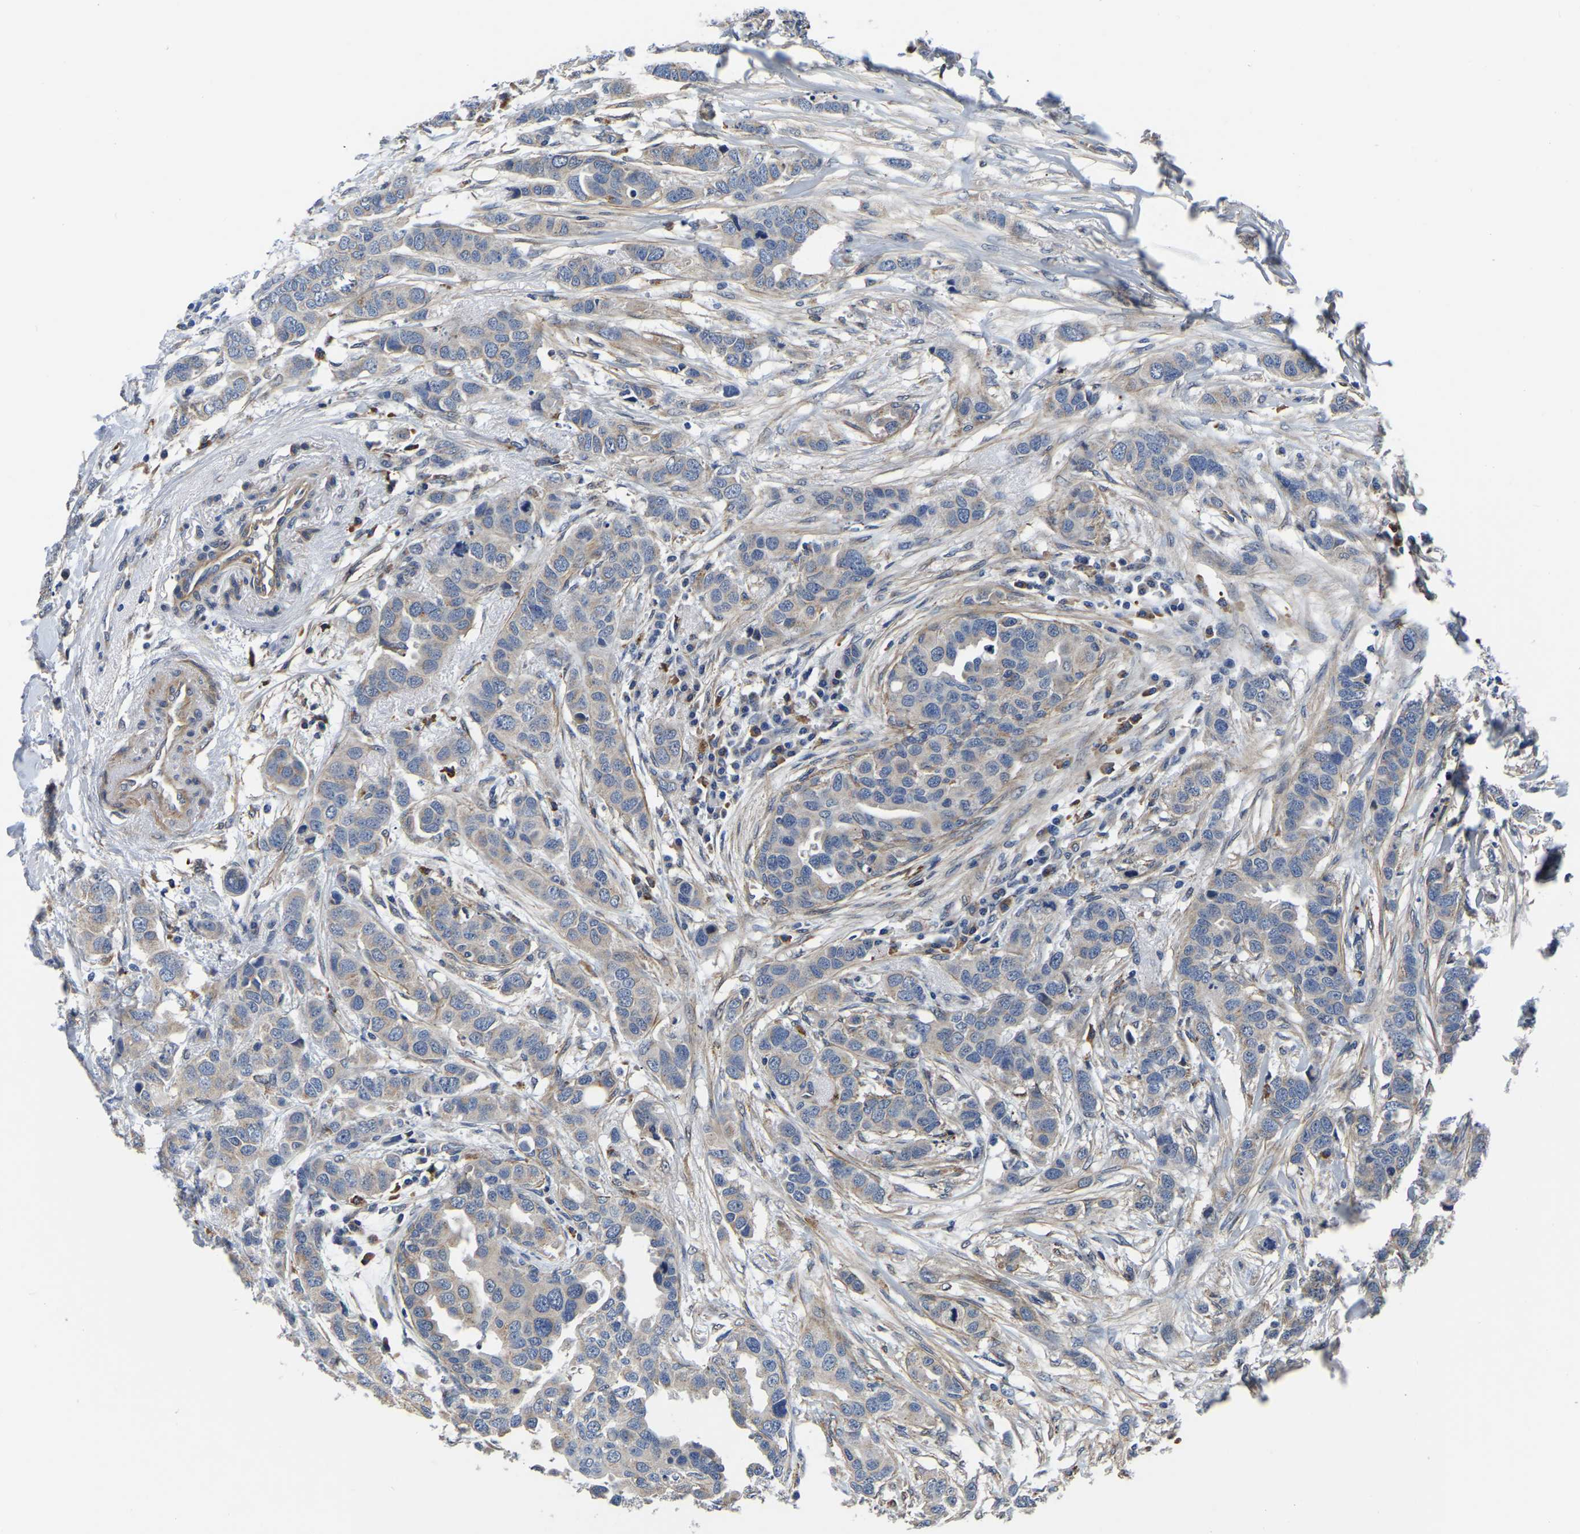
{"staining": {"intensity": "weak", "quantity": "<25%", "location": "cytoplasmic/membranous"}, "tissue": "breast cancer", "cell_type": "Tumor cells", "image_type": "cancer", "snomed": [{"axis": "morphology", "description": "Duct carcinoma"}, {"axis": "topography", "description": "Breast"}], "caption": "An image of human breast cancer (intraductal carcinoma) is negative for staining in tumor cells.", "gene": "PDLIM7", "patient": {"sex": "female", "age": 50}}